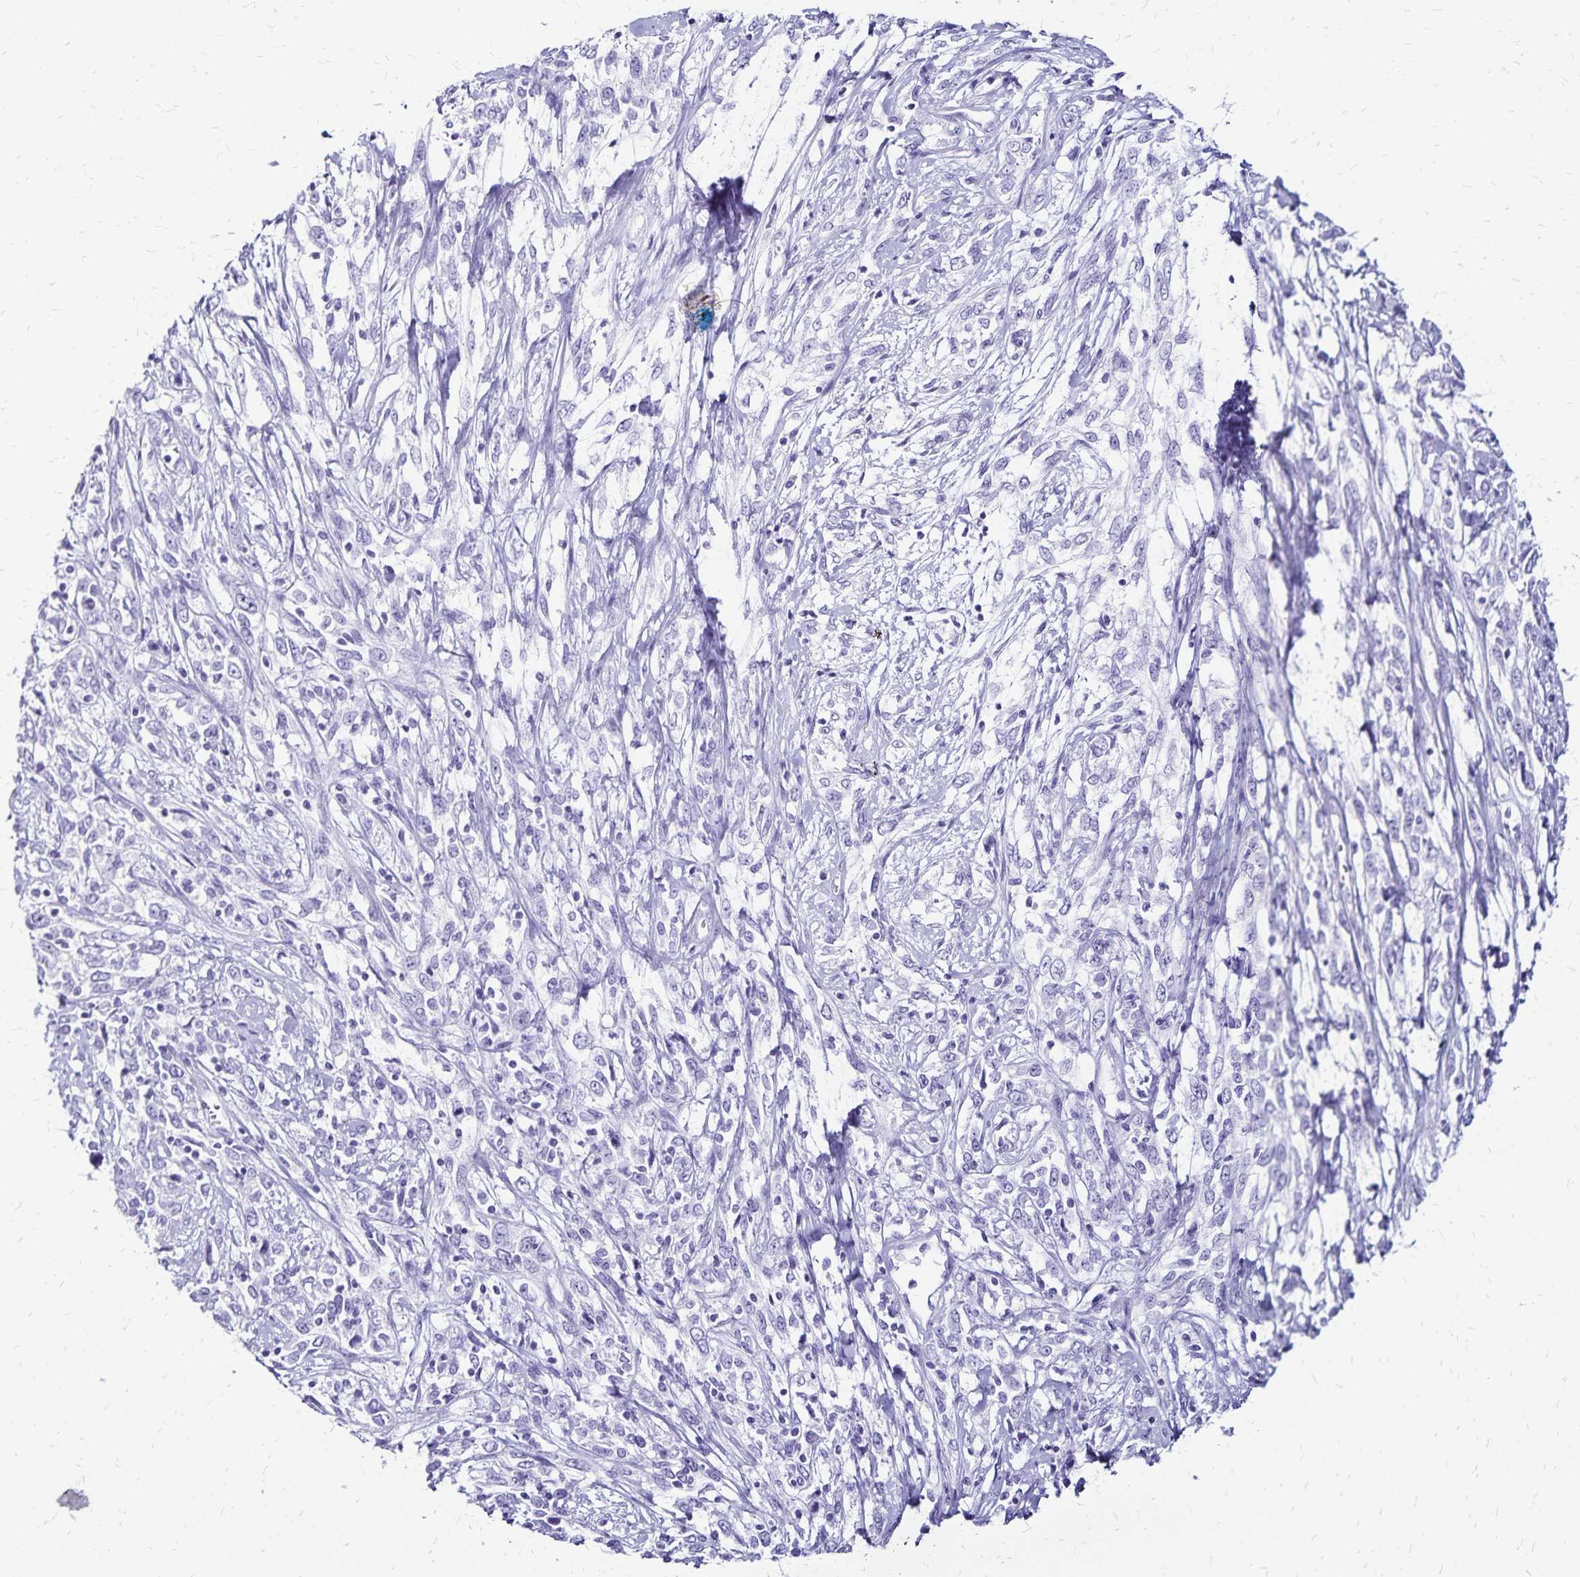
{"staining": {"intensity": "negative", "quantity": "none", "location": "none"}, "tissue": "cervical cancer", "cell_type": "Tumor cells", "image_type": "cancer", "snomed": [{"axis": "morphology", "description": "Adenocarcinoma, NOS"}, {"axis": "topography", "description": "Cervix"}], "caption": "Tumor cells show no significant positivity in cervical adenocarcinoma. (Immunohistochemistry (ihc), brightfield microscopy, high magnification).", "gene": "LIN28B", "patient": {"sex": "female", "age": 40}}